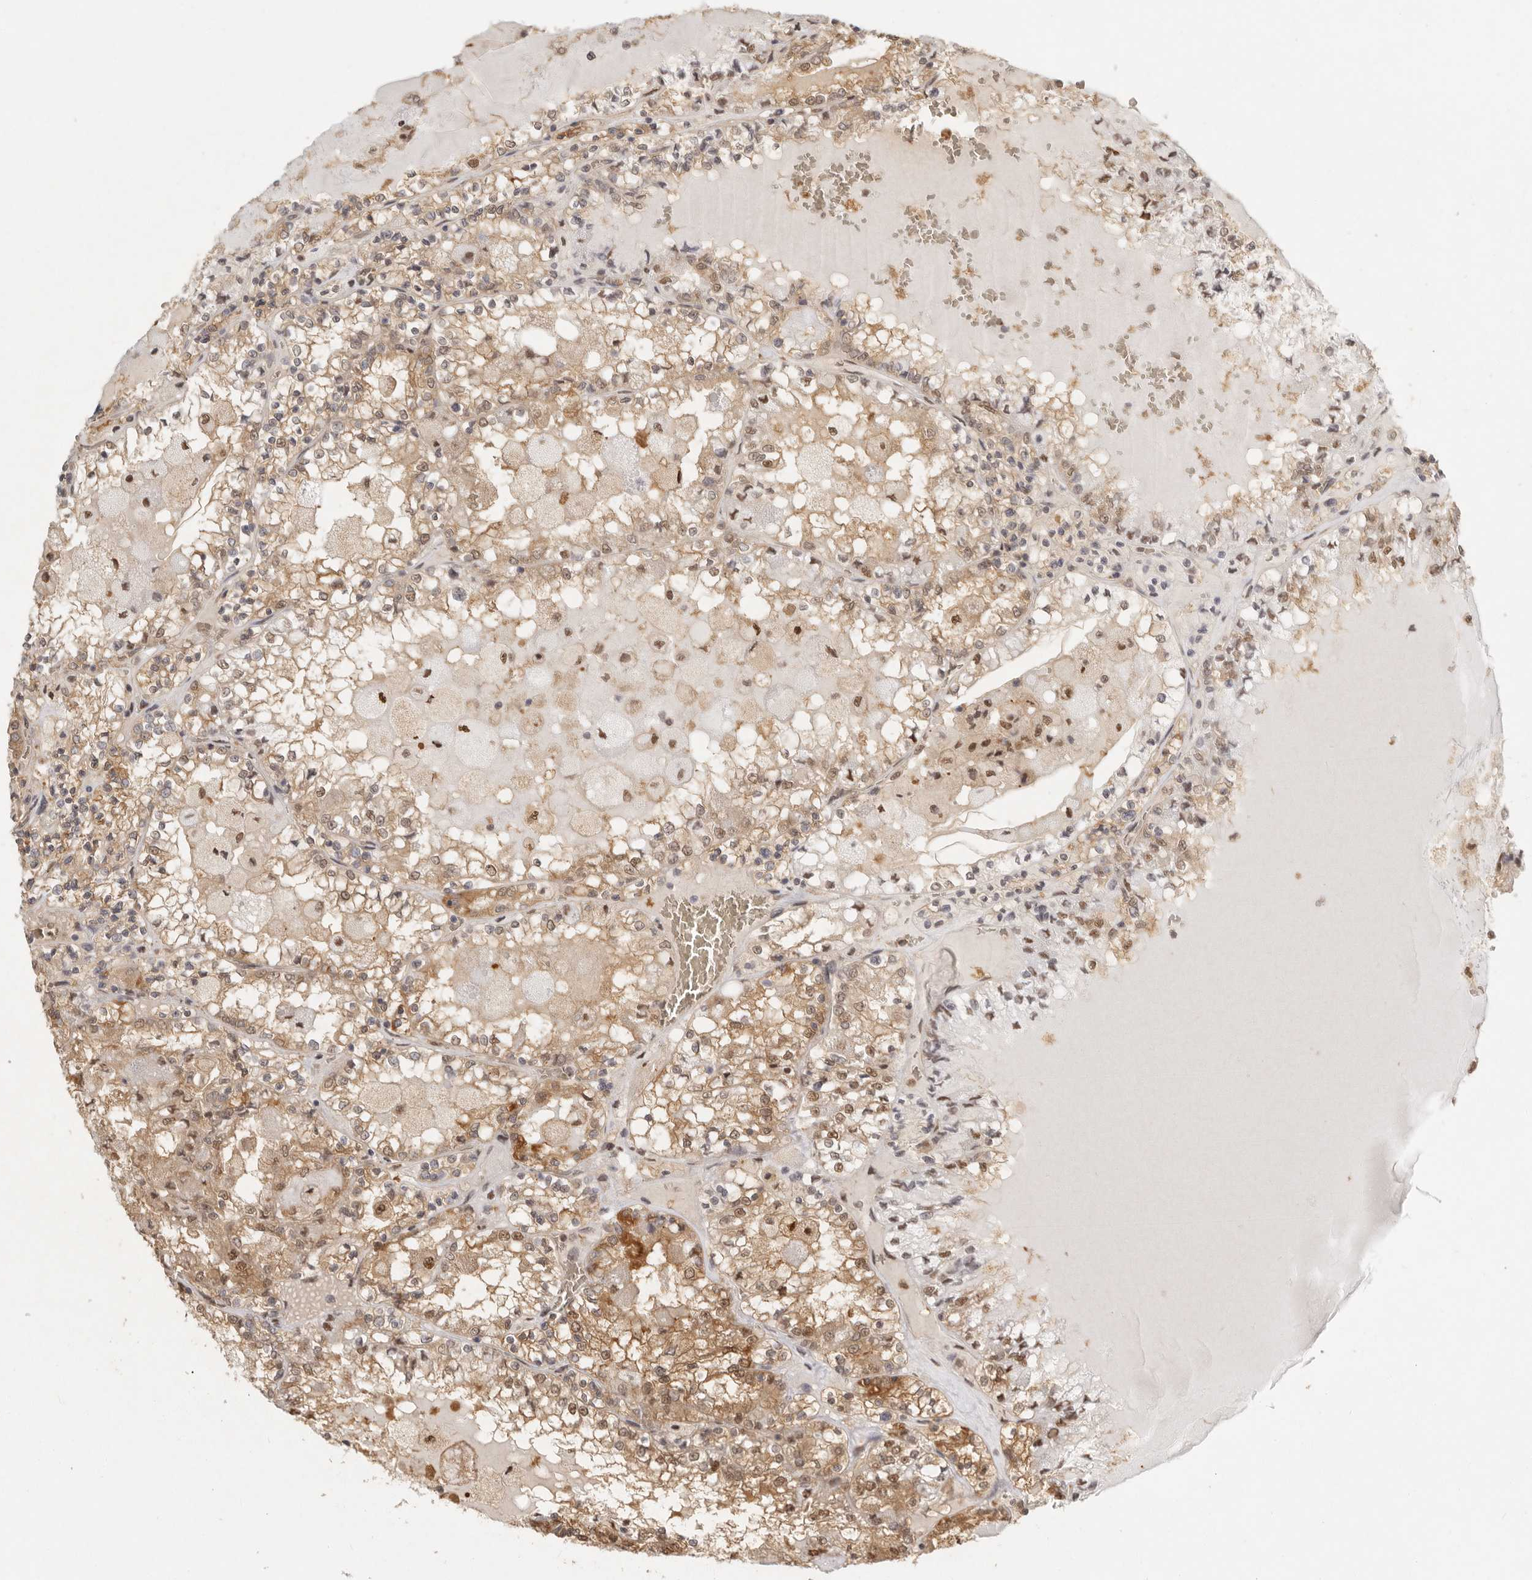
{"staining": {"intensity": "moderate", "quantity": ">75%", "location": "cytoplasmic/membranous,nuclear"}, "tissue": "renal cancer", "cell_type": "Tumor cells", "image_type": "cancer", "snomed": [{"axis": "morphology", "description": "Adenocarcinoma, NOS"}, {"axis": "topography", "description": "Kidney"}], "caption": "Moderate cytoplasmic/membranous and nuclear protein positivity is appreciated in approximately >75% of tumor cells in adenocarcinoma (renal).", "gene": "PSMA5", "patient": {"sex": "female", "age": 56}}